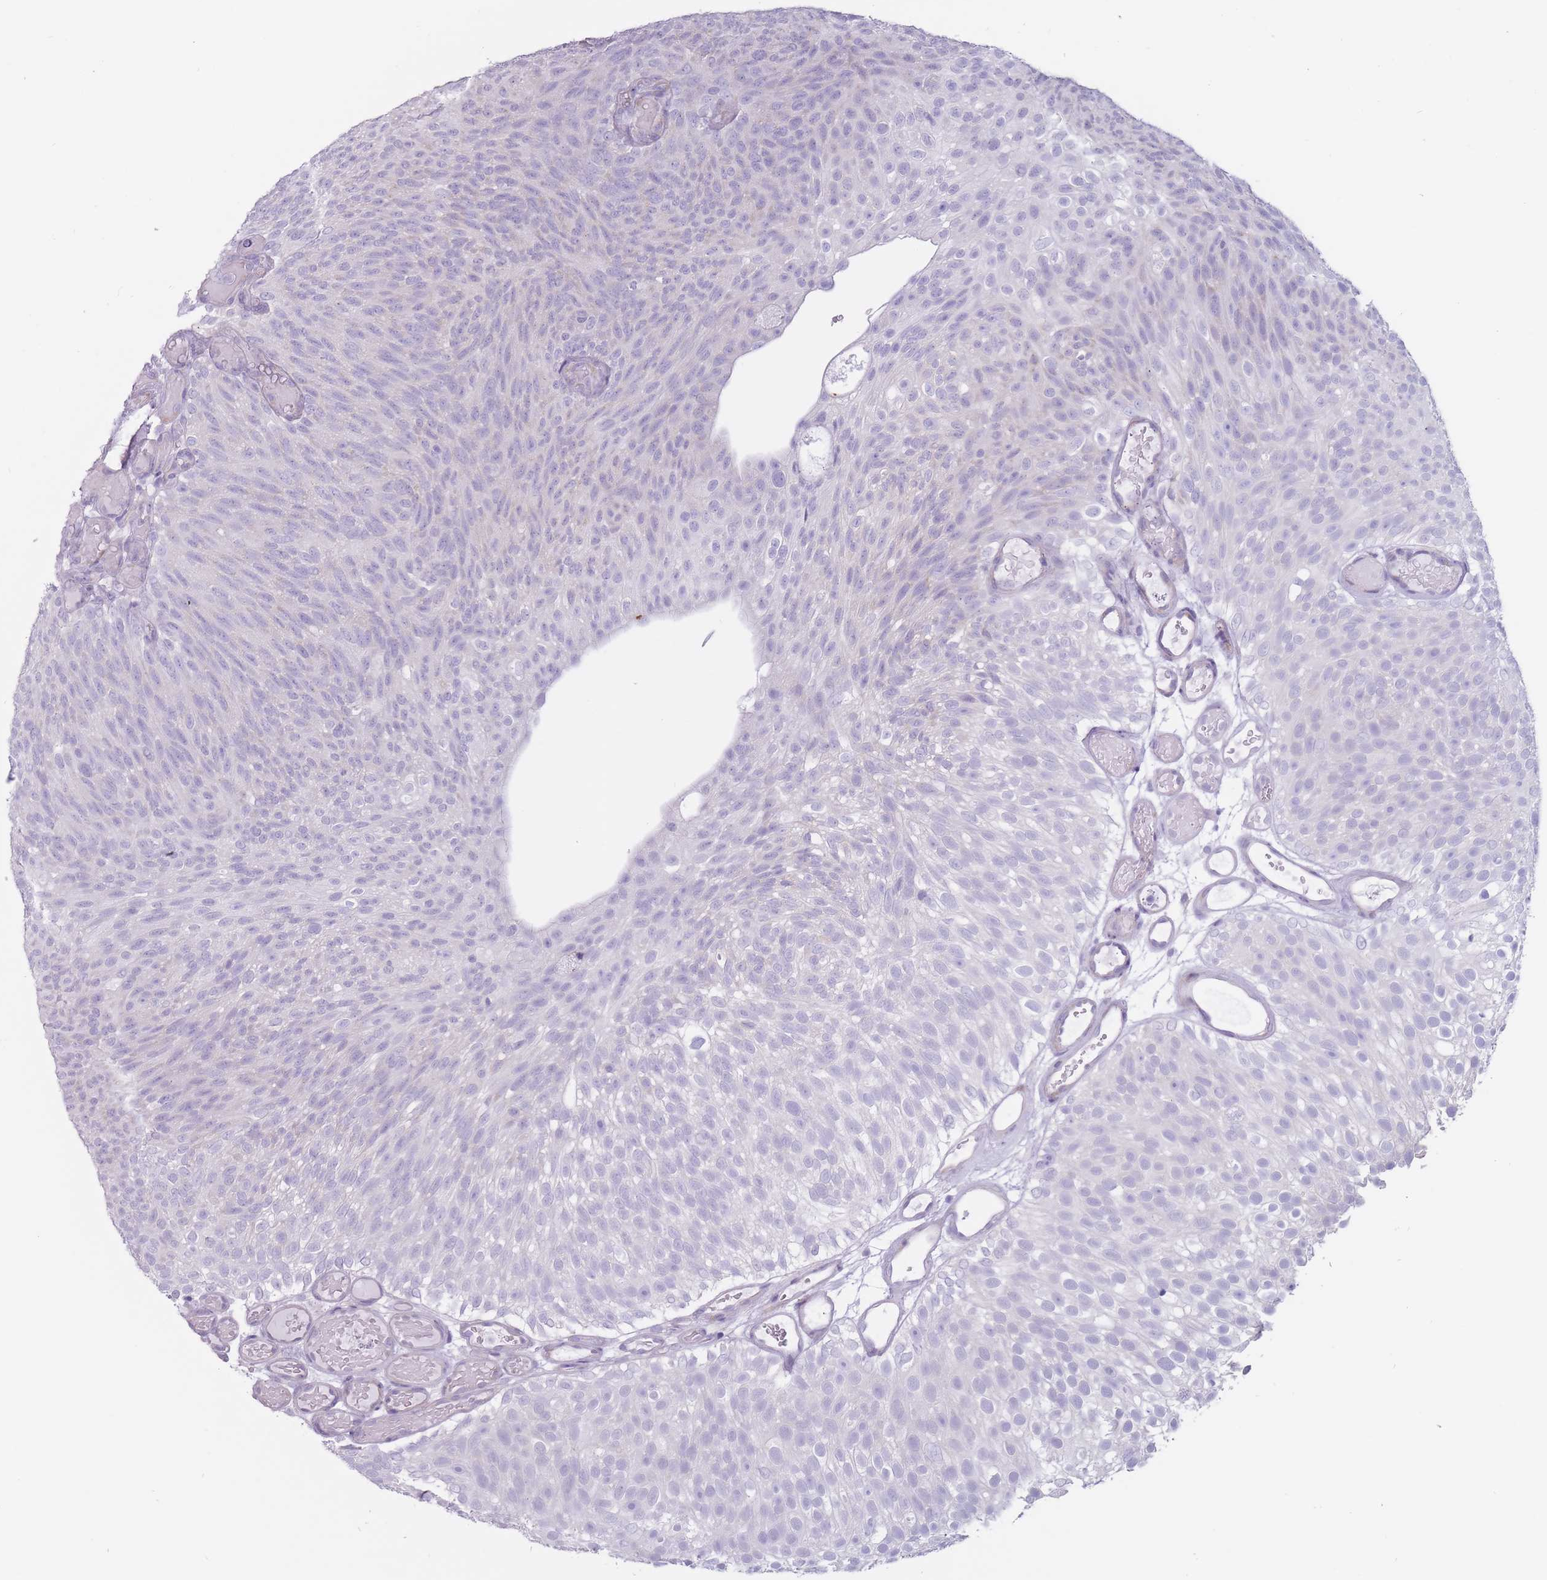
{"staining": {"intensity": "negative", "quantity": "none", "location": "none"}, "tissue": "urothelial cancer", "cell_type": "Tumor cells", "image_type": "cancer", "snomed": [{"axis": "morphology", "description": "Urothelial carcinoma, Low grade"}, {"axis": "topography", "description": "Urinary bladder"}], "caption": "Human urothelial carcinoma (low-grade) stained for a protein using immunohistochemistry (IHC) demonstrates no staining in tumor cells.", "gene": "RPL18", "patient": {"sex": "male", "age": 78}}